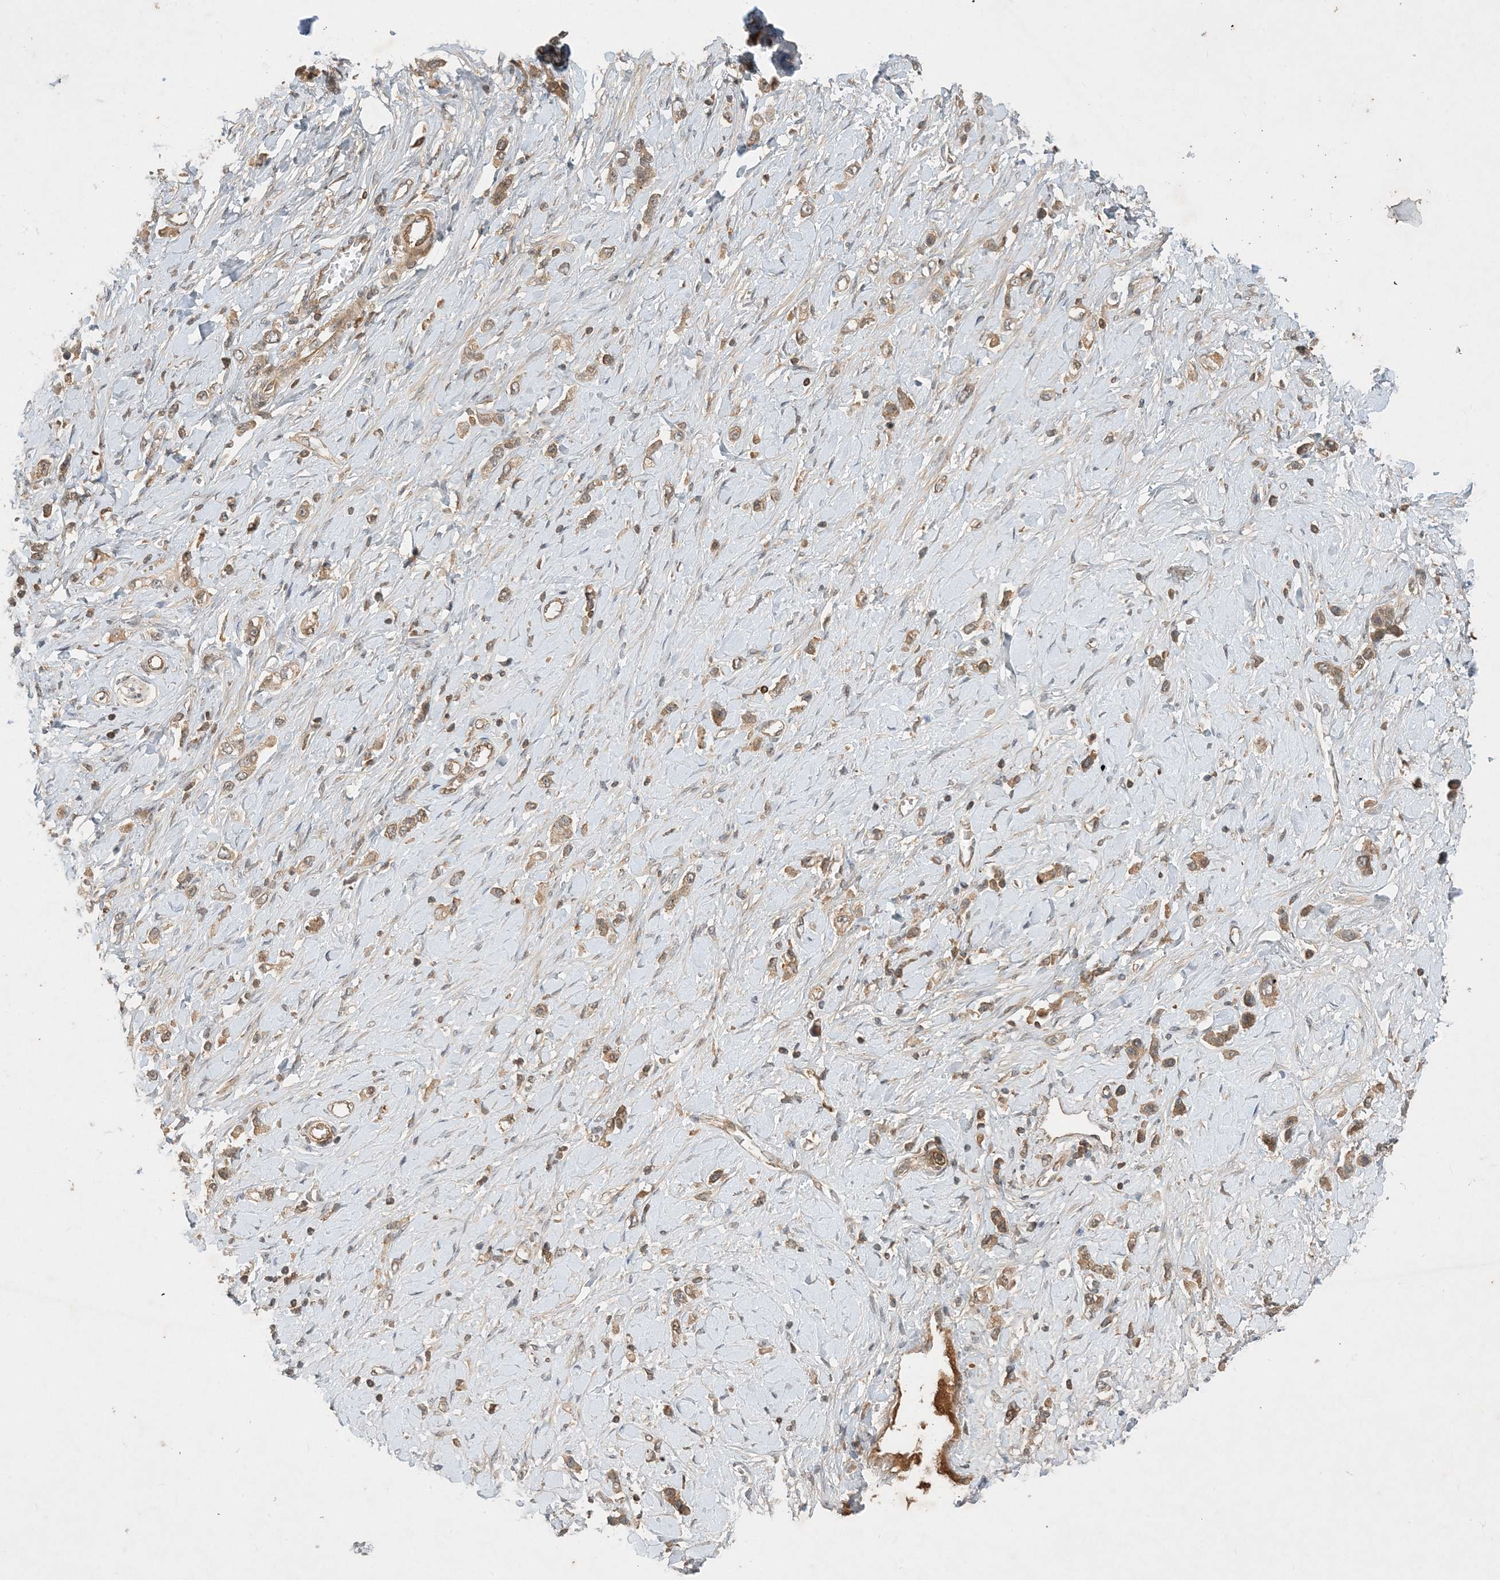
{"staining": {"intensity": "moderate", "quantity": ">75%", "location": "cytoplasmic/membranous"}, "tissue": "stomach cancer", "cell_type": "Tumor cells", "image_type": "cancer", "snomed": [{"axis": "morphology", "description": "Normal tissue, NOS"}, {"axis": "morphology", "description": "Adenocarcinoma, NOS"}, {"axis": "topography", "description": "Stomach, upper"}, {"axis": "topography", "description": "Stomach"}], "caption": "Adenocarcinoma (stomach) stained for a protein displays moderate cytoplasmic/membranous positivity in tumor cells.", "gene": "ZCCHC4", "patient": {"sex": "female", "age": 65}}